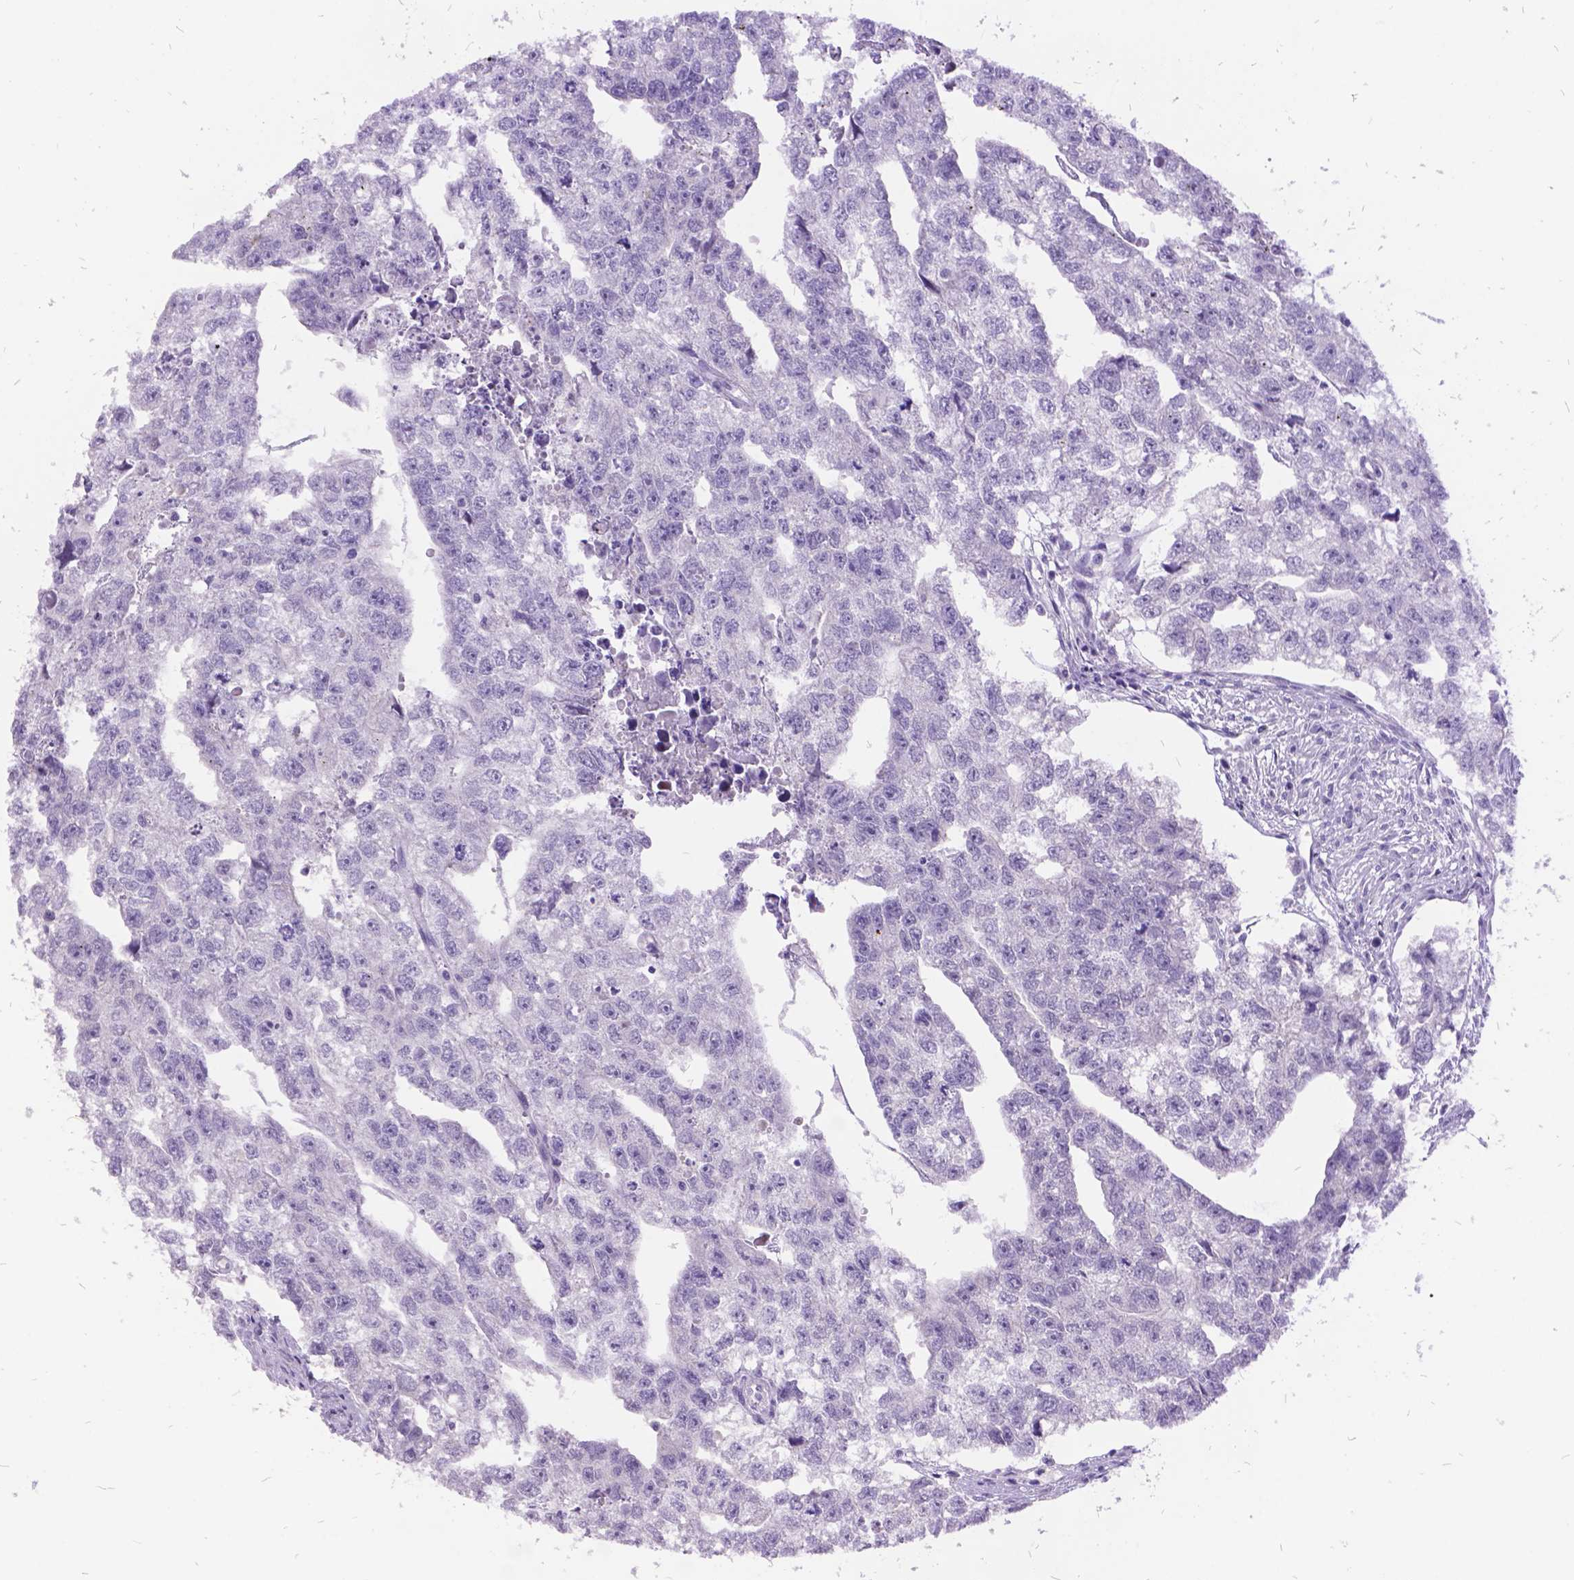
{"staining": {"intensity": "negative", "quantity": "none", "location": "none"}, "tissue": "testis cancer", "cell_type": "Tumor cells", "image_type": "cancer", "snomed": [{"axis": "morphology", "description": "Carcinoma, Embryonal, NOS"}, {"axis": "morphology", "description": "Teratoma, malignant, NOS"}, {"axis": "topography", "description": "Testis"}], "caption": "Immunohistochemical staining of testis cancer displays no significant expression in tumor cells.", "gene": "ITGB6", "patient": {"sex": "male", "age": 44}}